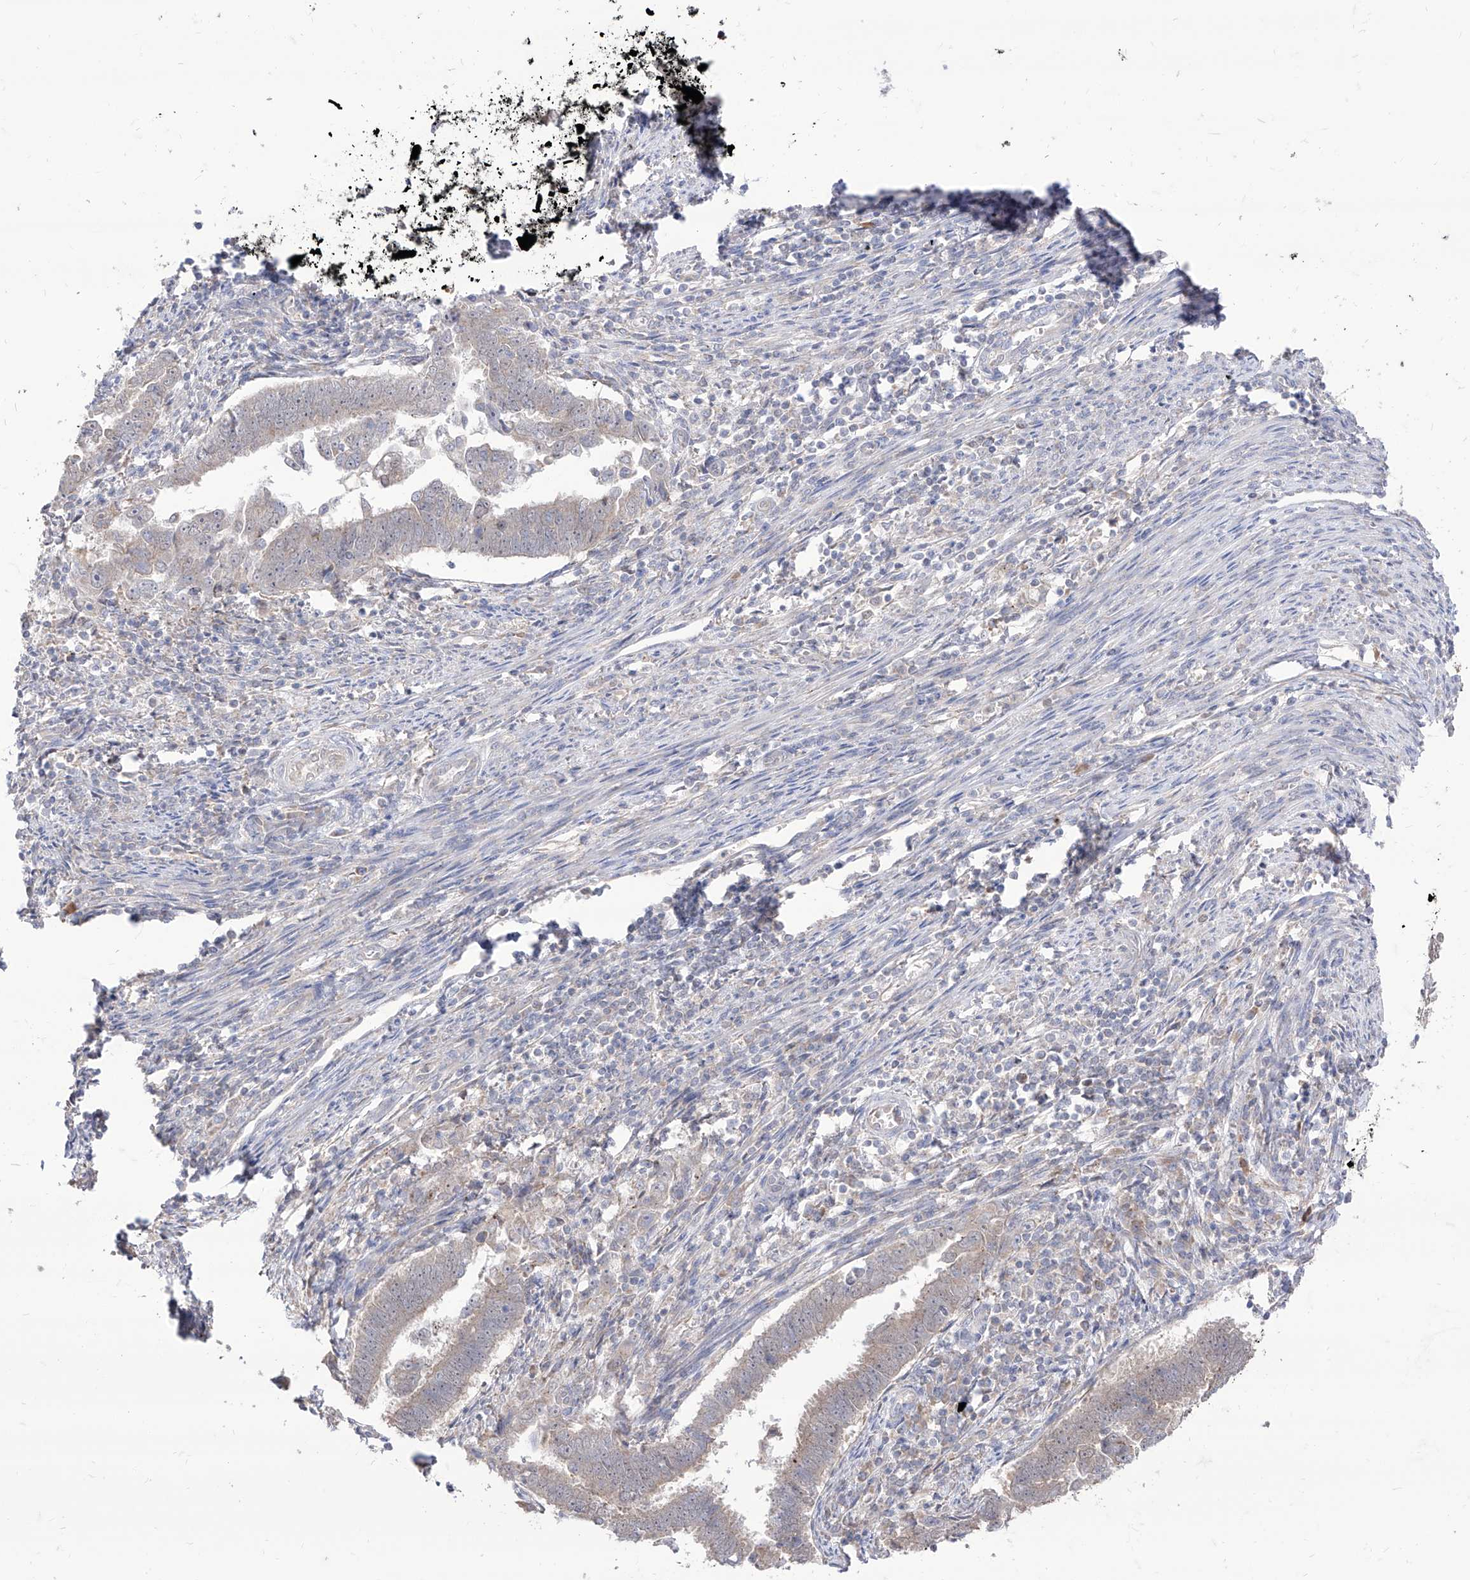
{"staining": {"intensity": "negative", "quantity": "none", "location": "none"}, "tissue": "endometrial cancer", "cell_type": "Tumor cells", "image_type": "cancer", "snomed": [{"axis": "morphology", "description": "Adenocarcinoma, NOS"}, {"axis": "topography", "description": "Endometrium"}], "caption": "This is an immunohistochemistry (IHC) photomicrograph of endometrial cancer. There is no positivity in tumor cells.", "gene": "BROX", "patient": {"sex": "female", "age": 75}}